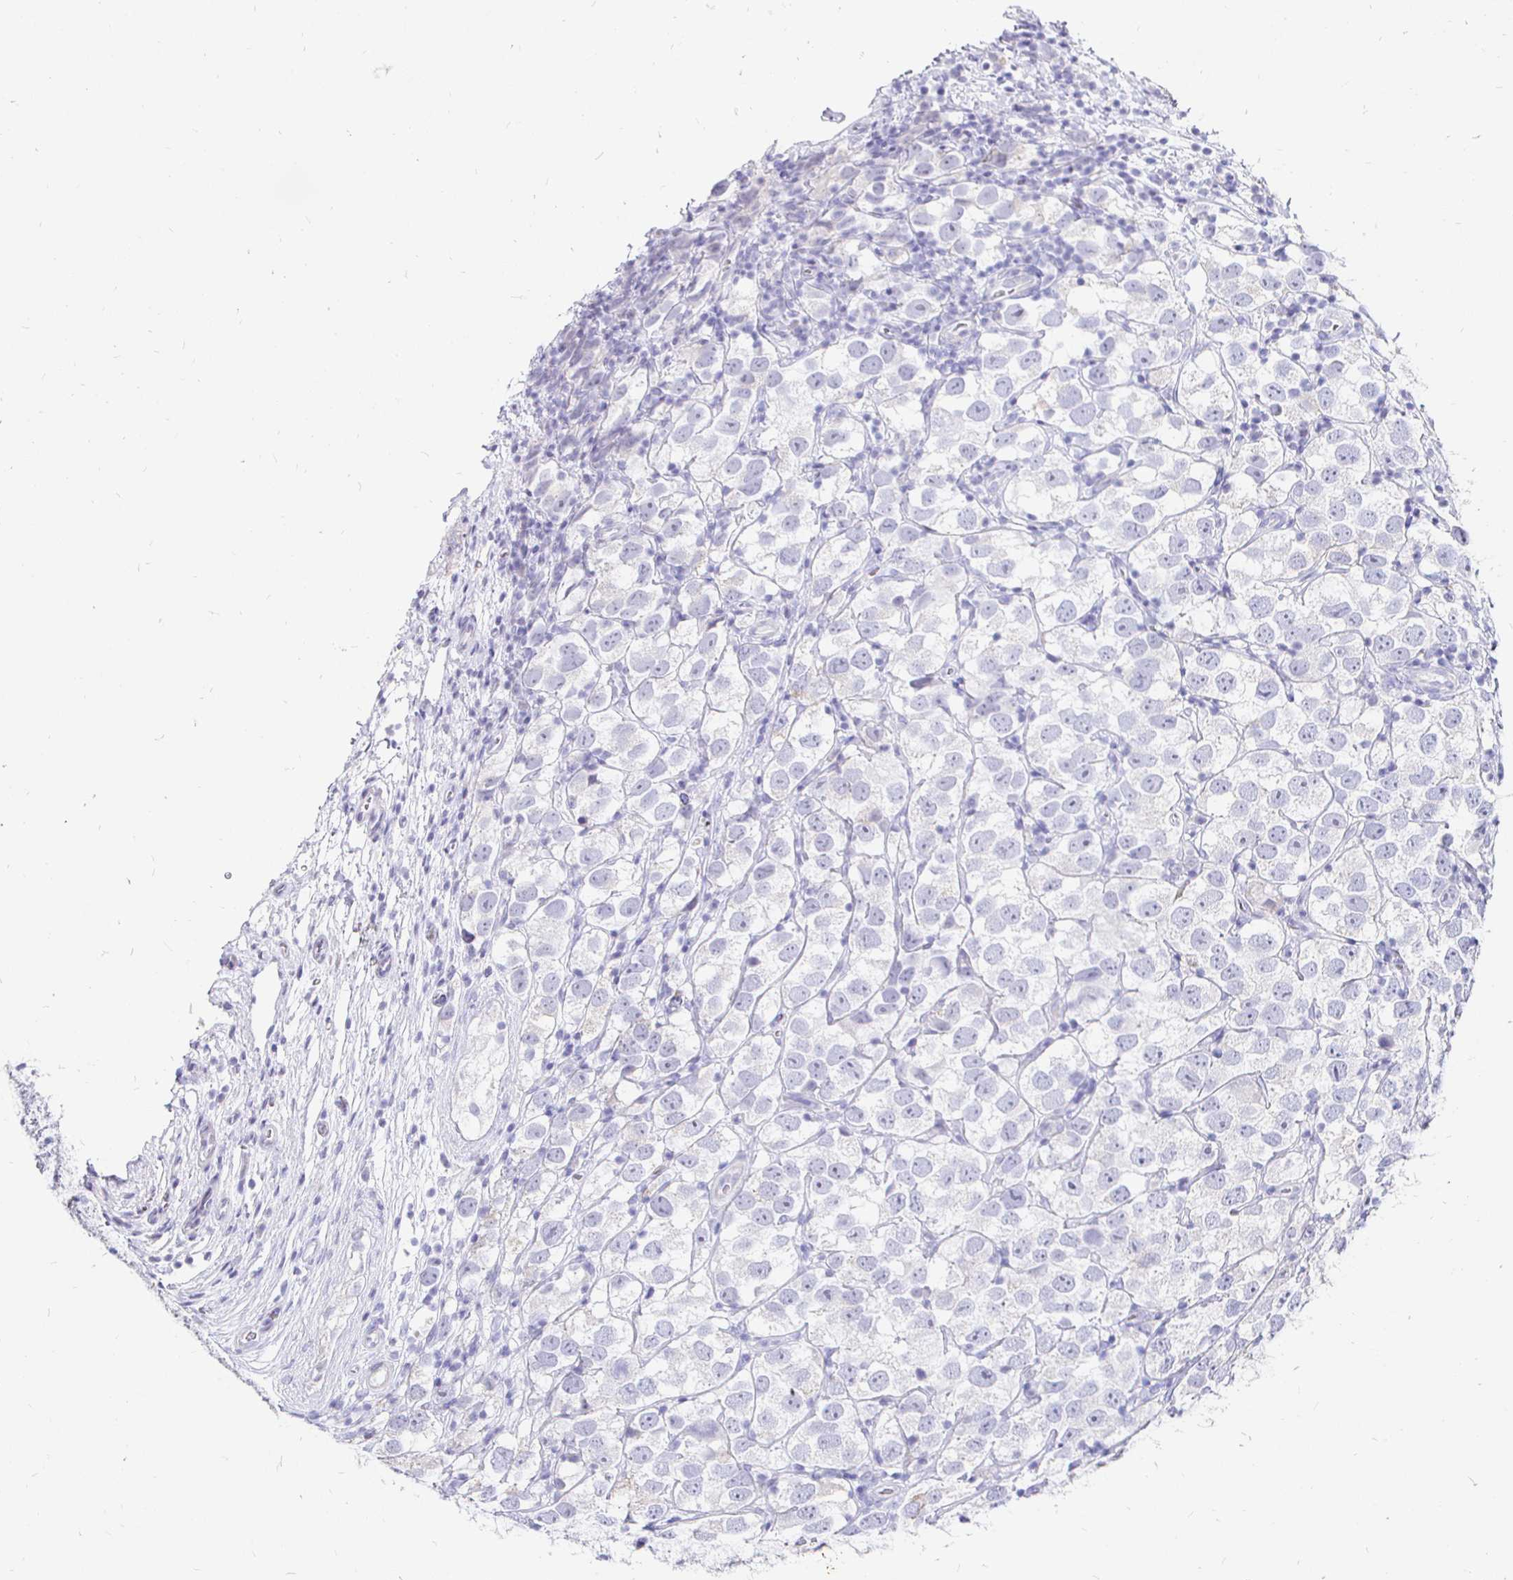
{"staining": {"intensity": "negative", "quantity": "none", "location": "none"}, "tissue": "testis cancer", "cell_type": "Tumor cells", "image_type": "cancer", "snomed": [{"axis": "morphology", "description": "Seminoma, NOS"}, {"axis": "topography", "description": "Testis"}], "caption": "Seminoma (testis) stained for a protein using immunohistochemistry (IHC) exhibits no staining tumor cells.", "gene": "CR2", "patient": {"sex": "male", "age": 26}}